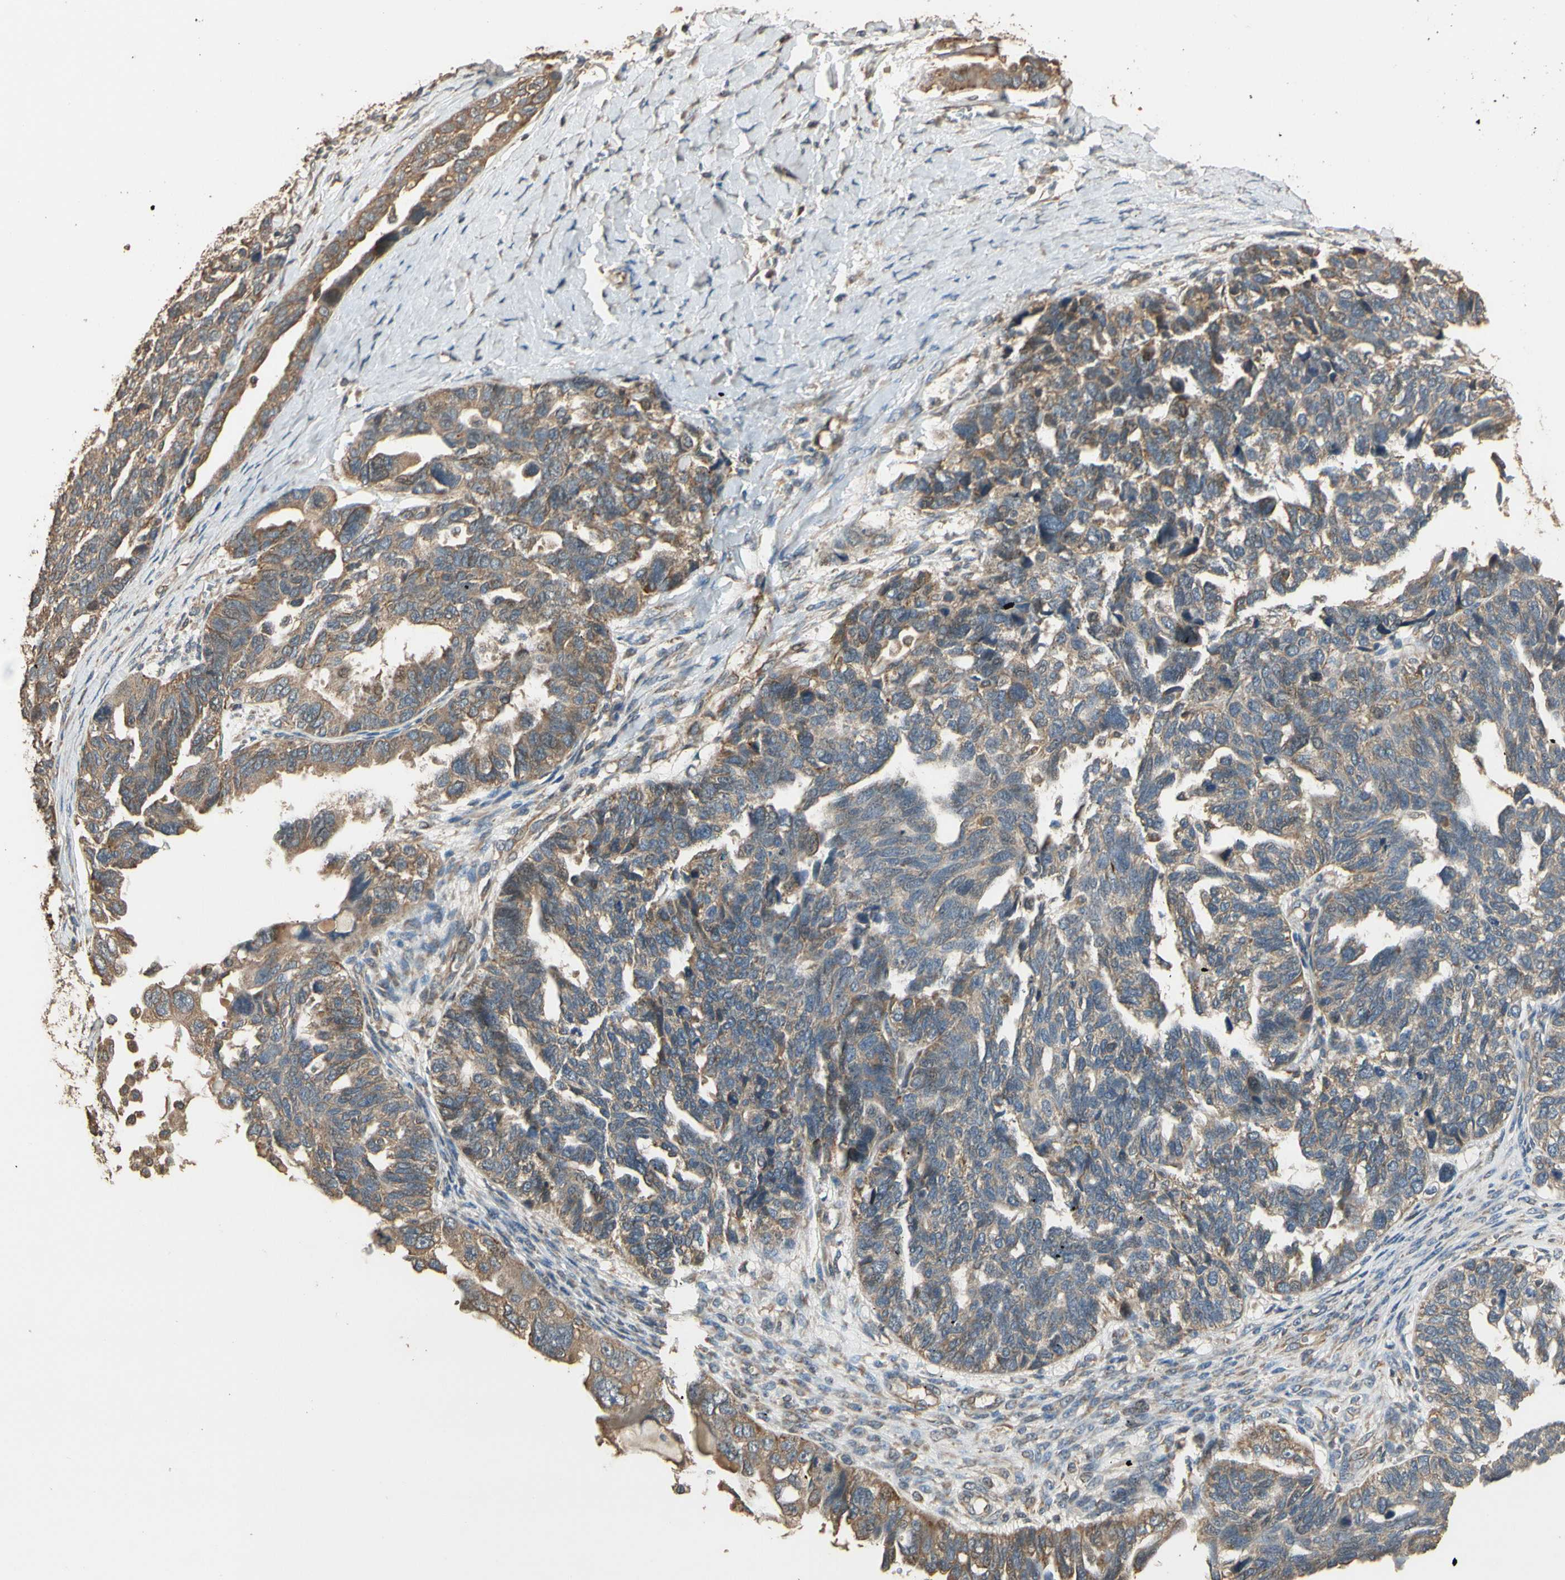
{"staining": {"intensity": "moderate", "quantity": "25%-75%", "location": "cytoplasmic/membranous"}, "tissue": "ovarian cancer", "cell_type": "Tumor cells", "image_type": "cancer", "snomed": [{"axis": "morphology", "description": "Cystadenocarcinoma, serous, NOS"}, {"axis": "topography", "description": "Ovary"}], "caption": "Human ovarian serous cystadenocarcinoma stained with a brown dye reveals moderate cytoplasmic/membranous positive staining in about 25%-75% of tumor cells.", "gene": "STX18", "patient": {"sex": "female", "age": 79}}